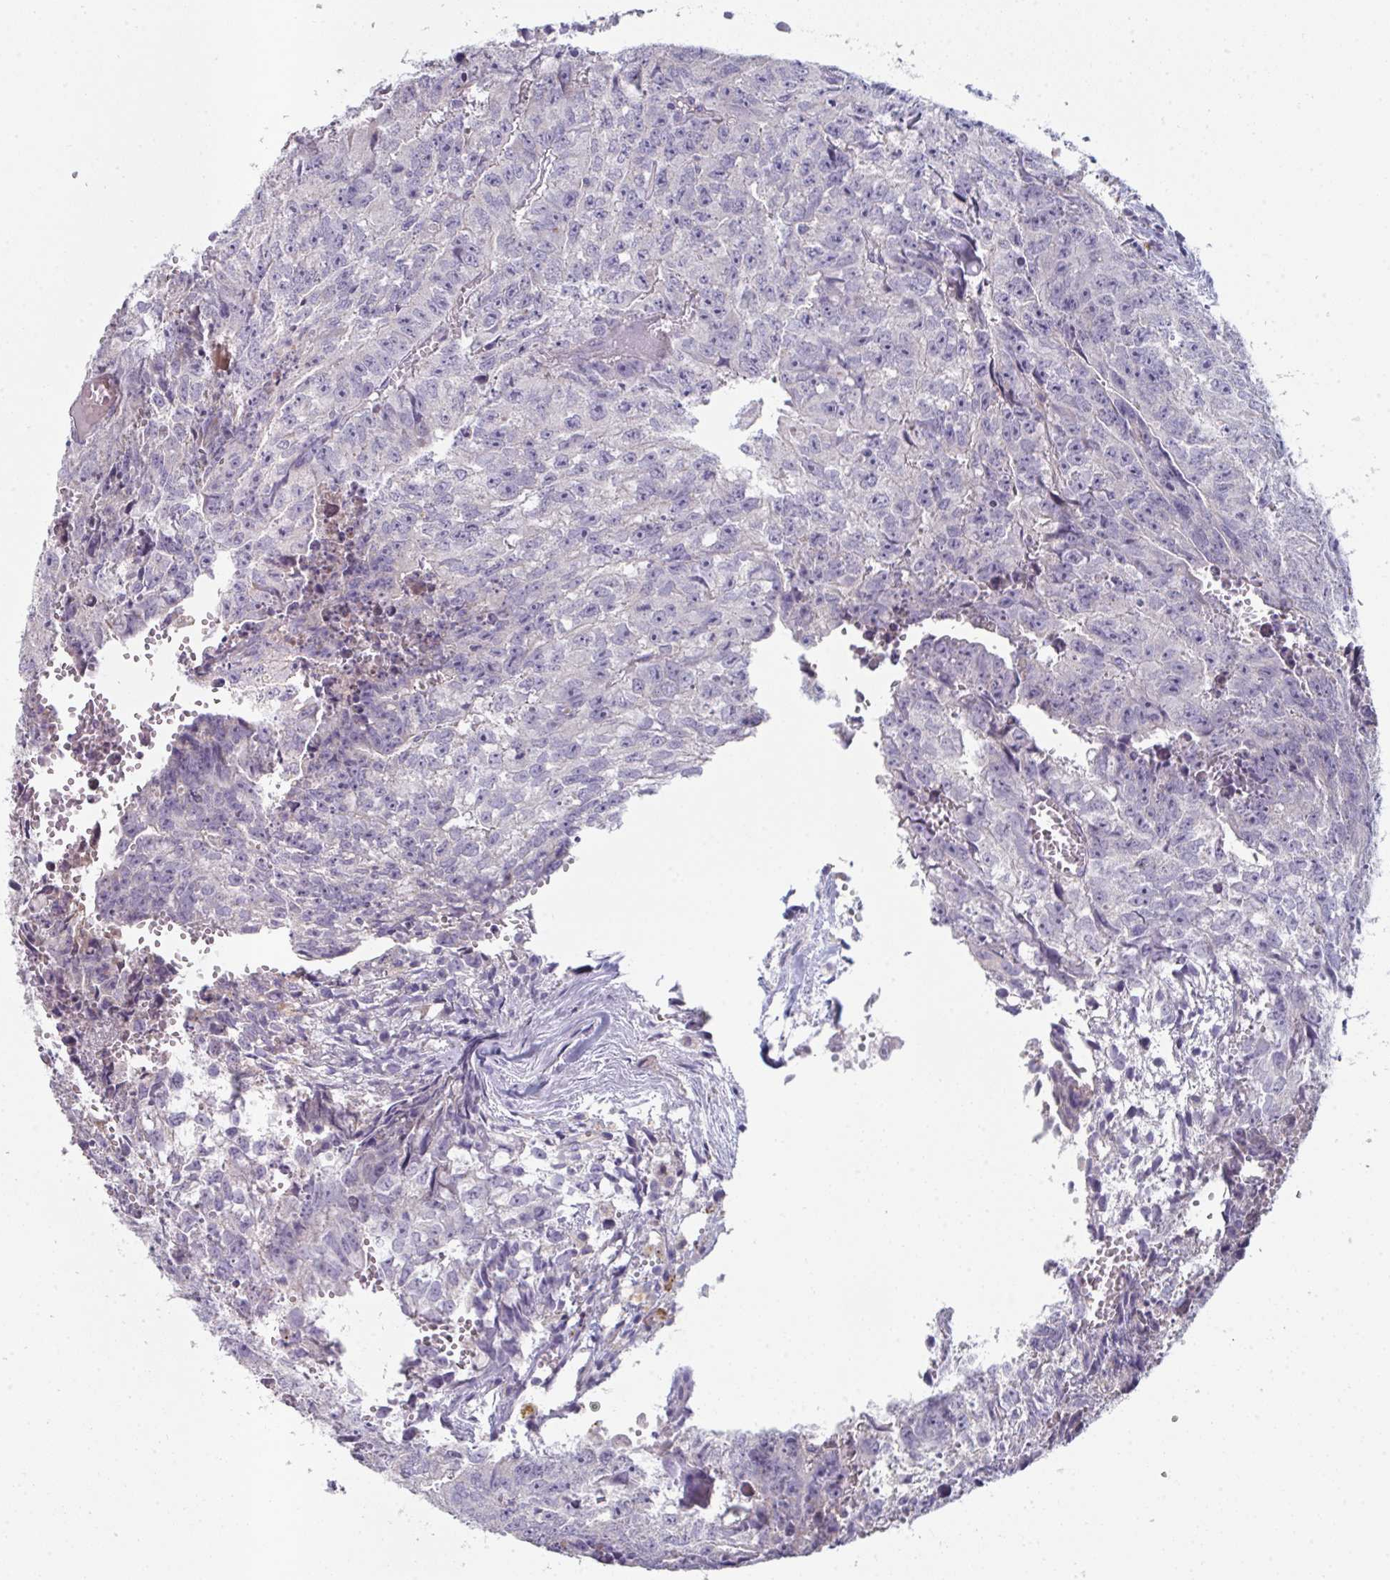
{"staining": {"intensity": "negative", "quantity": "none", "location": "none"}, "tissue": "testis cancer", "cell_type": "Tumor cells", "image_type": "cancer", "snomed": [{"axis": "morphology", "description": "Carcinoma, Embryonal, NOS"}, {"axis": "morphology", "description": "Teratoma, malignant, NOS"}, {"axis": "topography", "description": "Testis"}], "caption": "This is an IHC histopathology image of testis cancer. There is no expression in tumor cells.", "gene": "HGFAC", "patient": {"sex": "male", "age": 24}}